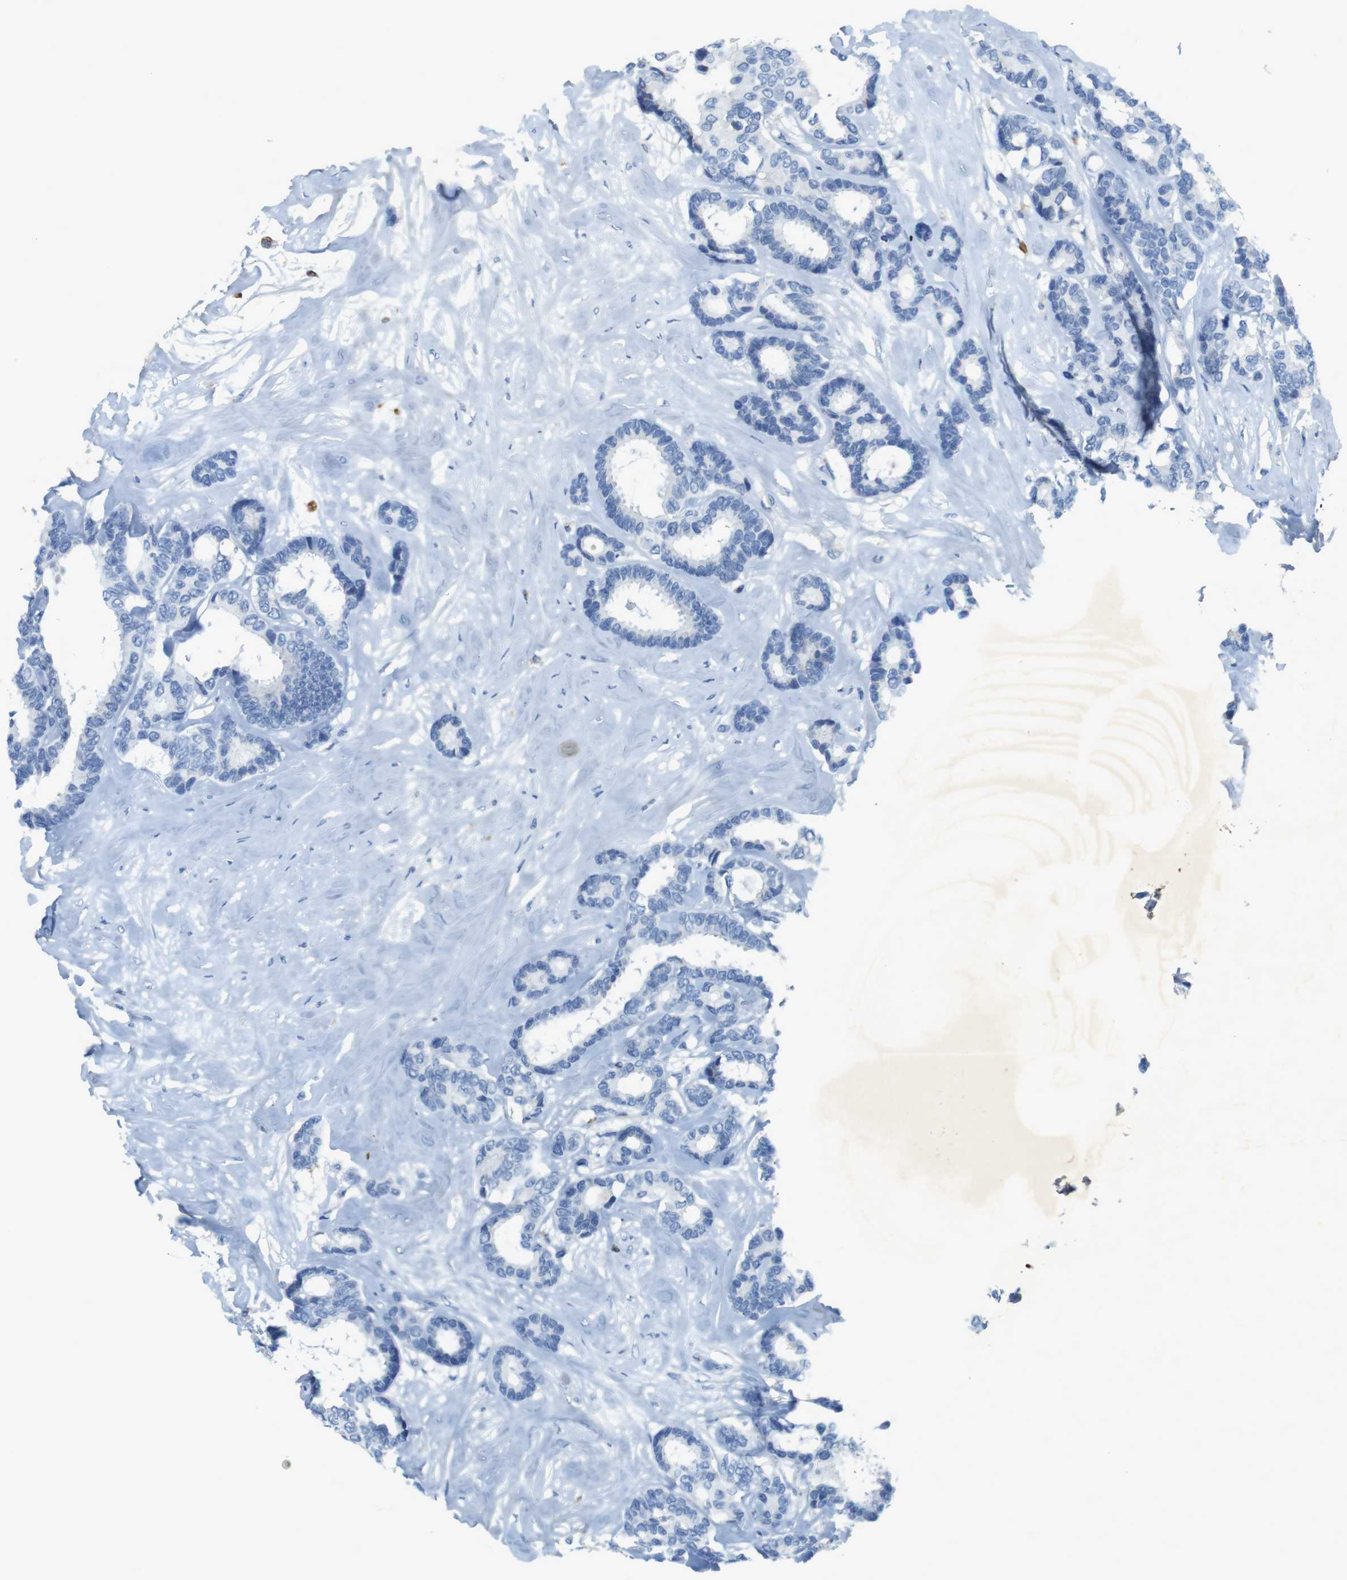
{"staining": {"intensity": "negative", "quantity": "none", "location": "none"}, "tissue": "breast cancer", "cell_type": "Tumor cells", "image_type": "cancer", "snomed": [{"axis": "morphology", "description": "Duct carcinoma"}, {"axis": "topography", "description": "Breast"}], "caption": "A high-resolution image shows IHC staining of intraductal carcinoma (breast), which reveals no significant staining in tumor cells.", "gene": "CD320", "patient": {"sex": "female", "age": 87}}